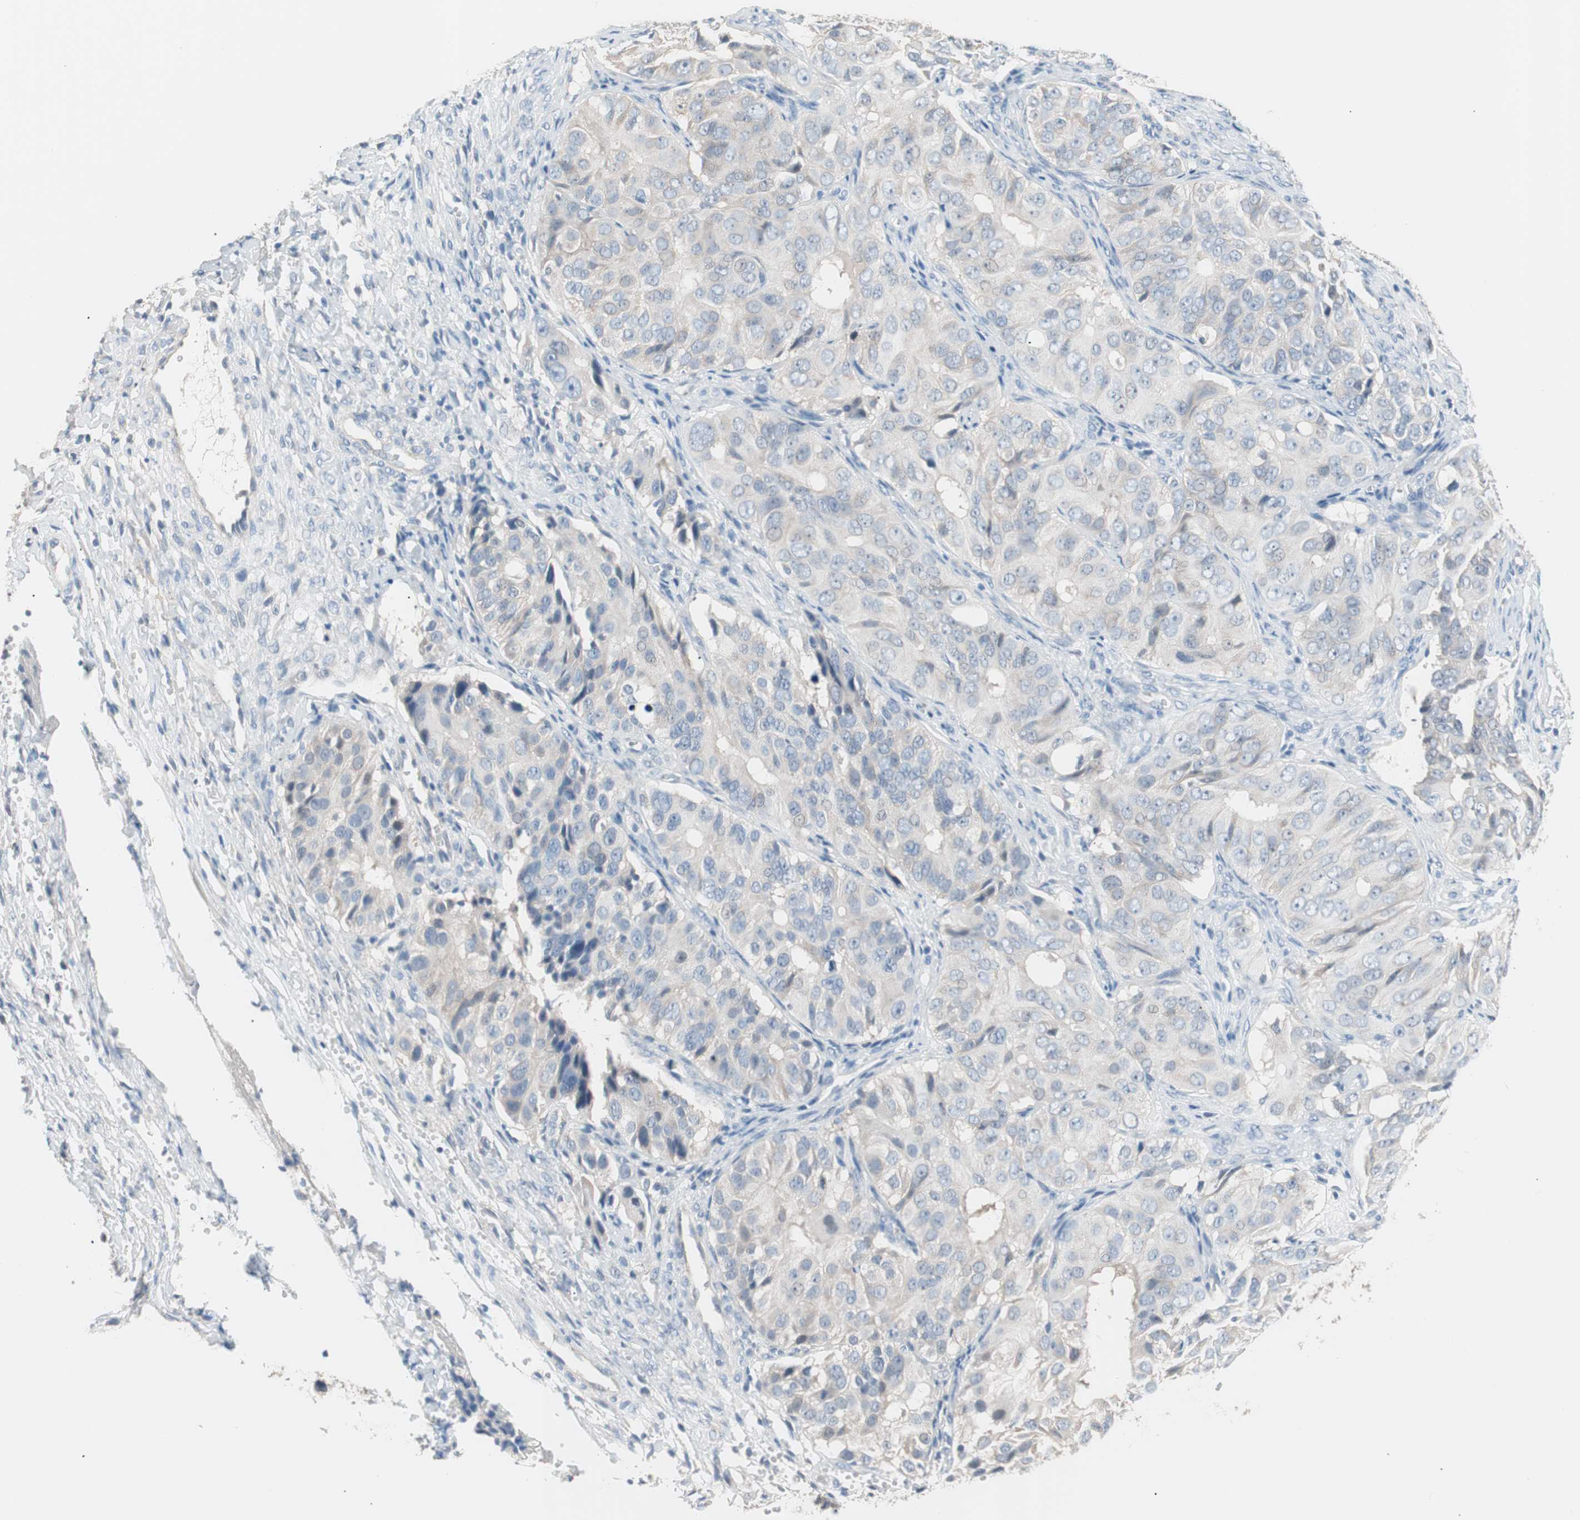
{"staining": {"intensity": "weak", "quantity": "<25%", "location": "cytoplasmic/membranous"}, "tissue": "ovarian cancer", "cell_type": "Tumor cells", "image_type": "cancer", "snomed": [{"axis": "morphology", "description": "Carcinoma, endometroid"}, {"axis": "topography", "description": "Ovary"}], "caption": "An immunohistochemistry (IHC) photomicrograph of ovarian endometroid carcinoma is shown. There is no staining in tumor cells of ovarian endometroid carcinoma.", "gene": "VIL1", "patient": {"sex": "female", "age": 51}}